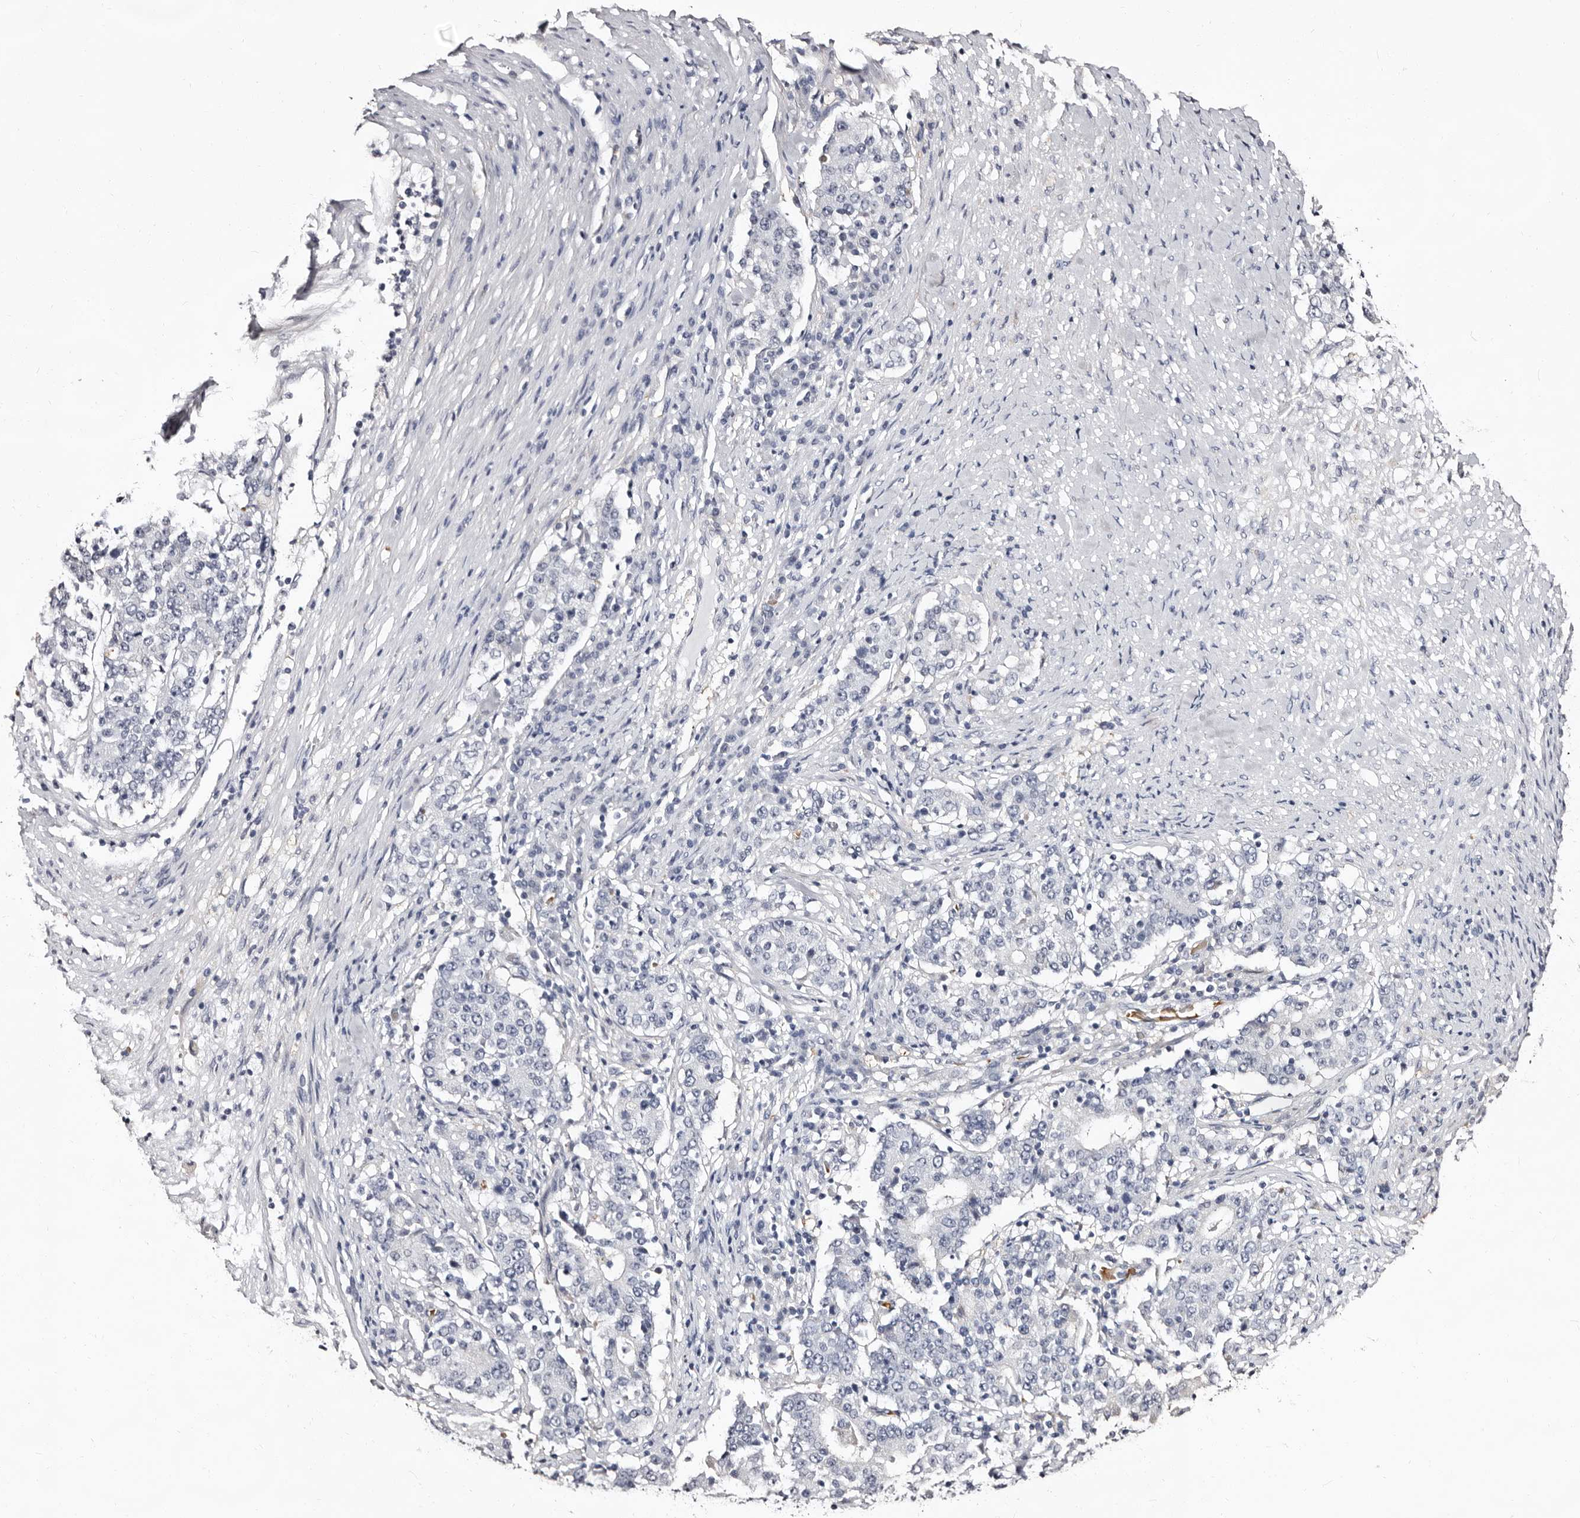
{"staining": {"intensity": "negative", "quantity": "none", "location": "none"}, "tissue": "stomach cancer", "cell_type": "Tumor cells", "image_type": "cancer", "snomed": [{"axis": "morphology", "description": "Adenocarcinoma, NOS"}, {"axis": "topography", "description": "Stomach"}], "caption": "High magnification brightfield microscopy of stomach adenocarcinoma stained with DAB (3,3'-diaminobenzidine) (brown) and counterstained with hematoxylin (blue): tumor cells show no significant positivity. (IHC, brightfield microscopy, high magnification).", "gene": "BPGM", "patient": {"sex": "male", "age": 59}}